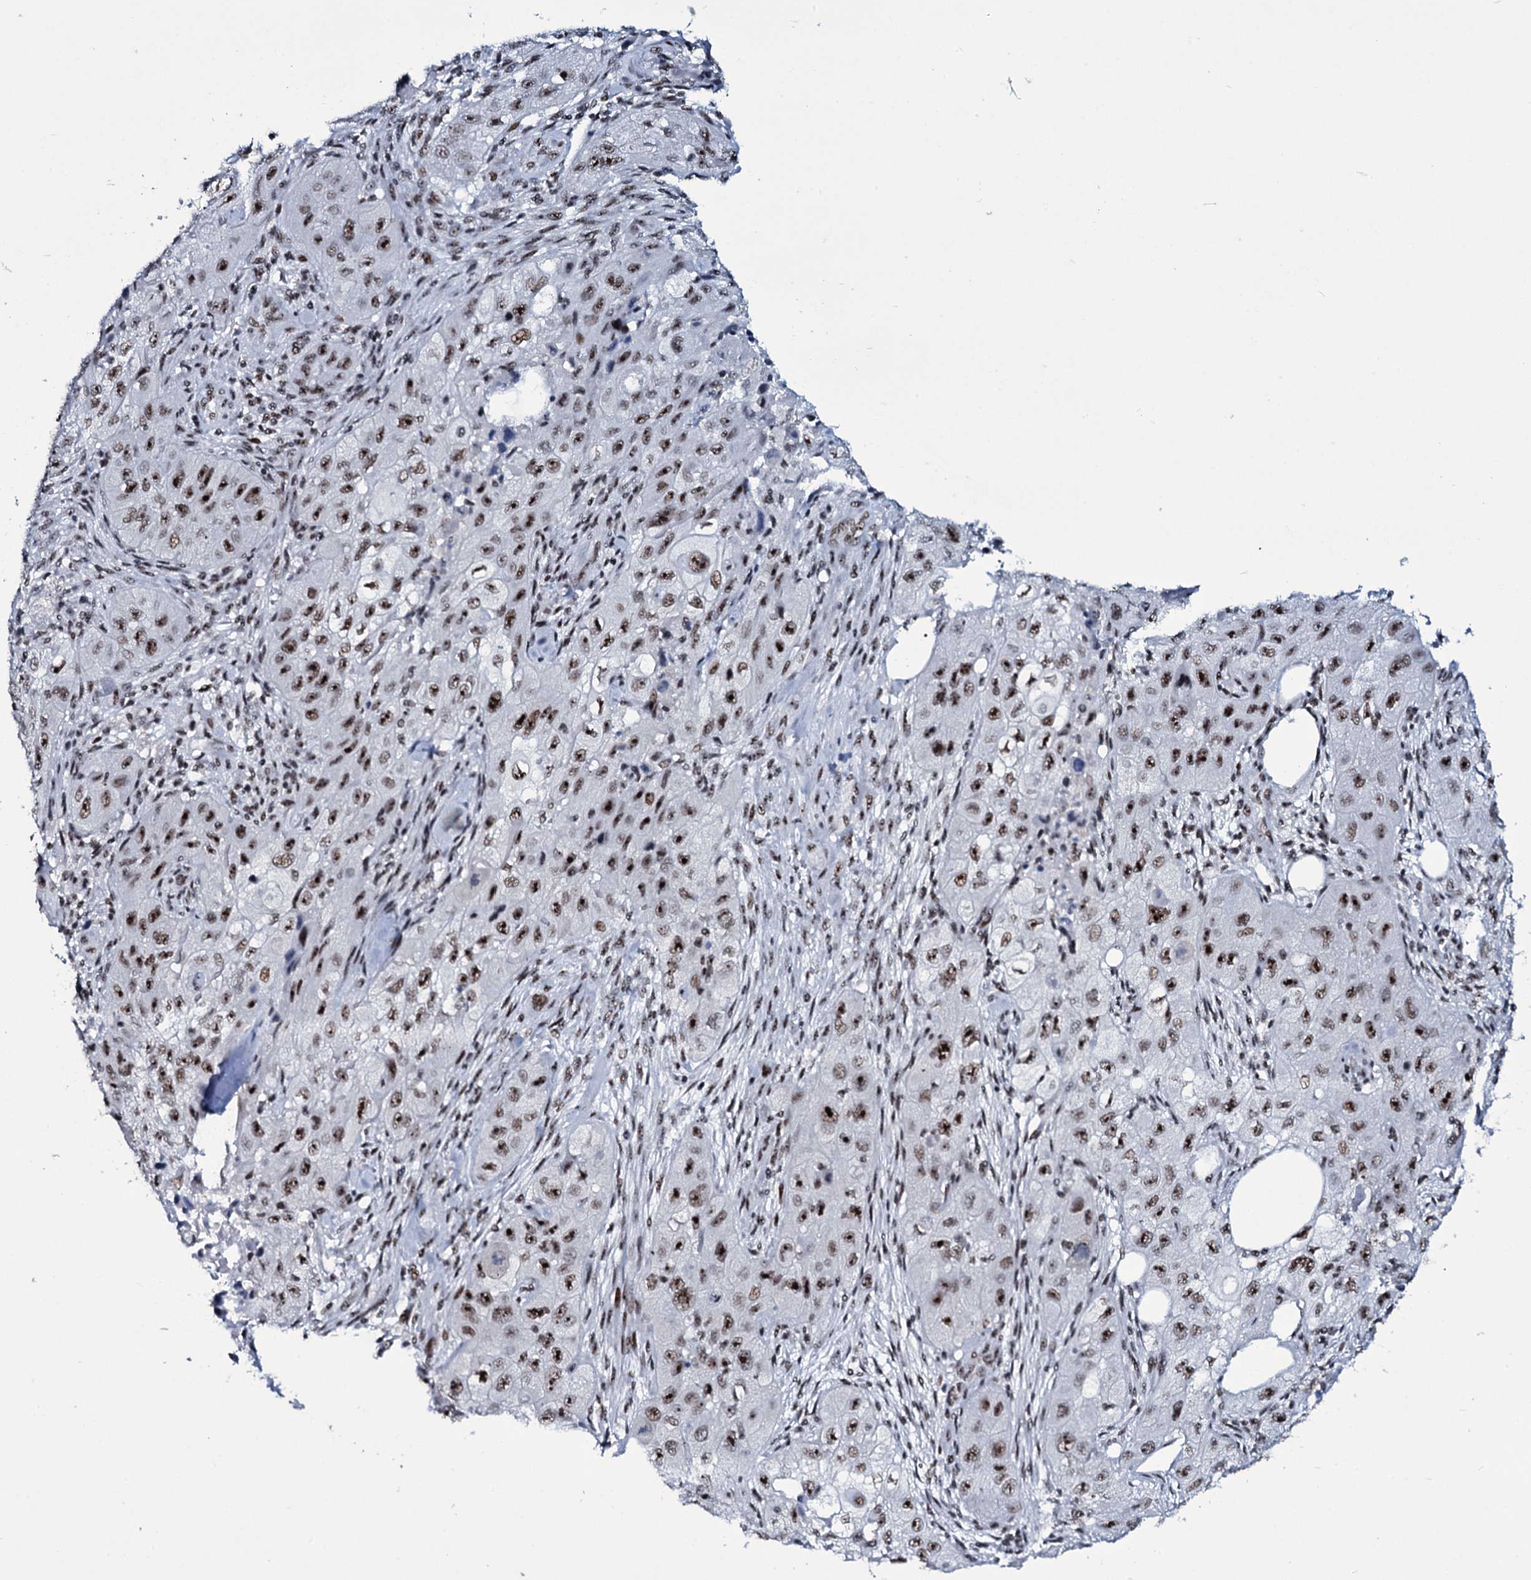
{"staining": {"intensity": "strong", "quantity": ">75%", "location": "nuclear"}, "tissue": "skin cancer", "cell_type": "Tumor cells", "image_type": "cancer", "snomed": [{"axis": "morphology", "description": "Squamous cell carcinoma, NOS"}, {"axis": "topography", "description": "Skin"}, {"axis": "topography", "description": "Subcutis"}], "caption": "Immunohistochemistry of squamous cell carcinoma (skin) shows high levels of strong nuclear positivity in approximately >75% of tumor cells.", "gene": "ZMIZ2", "patient": {"sex": "male", "age": 73}}